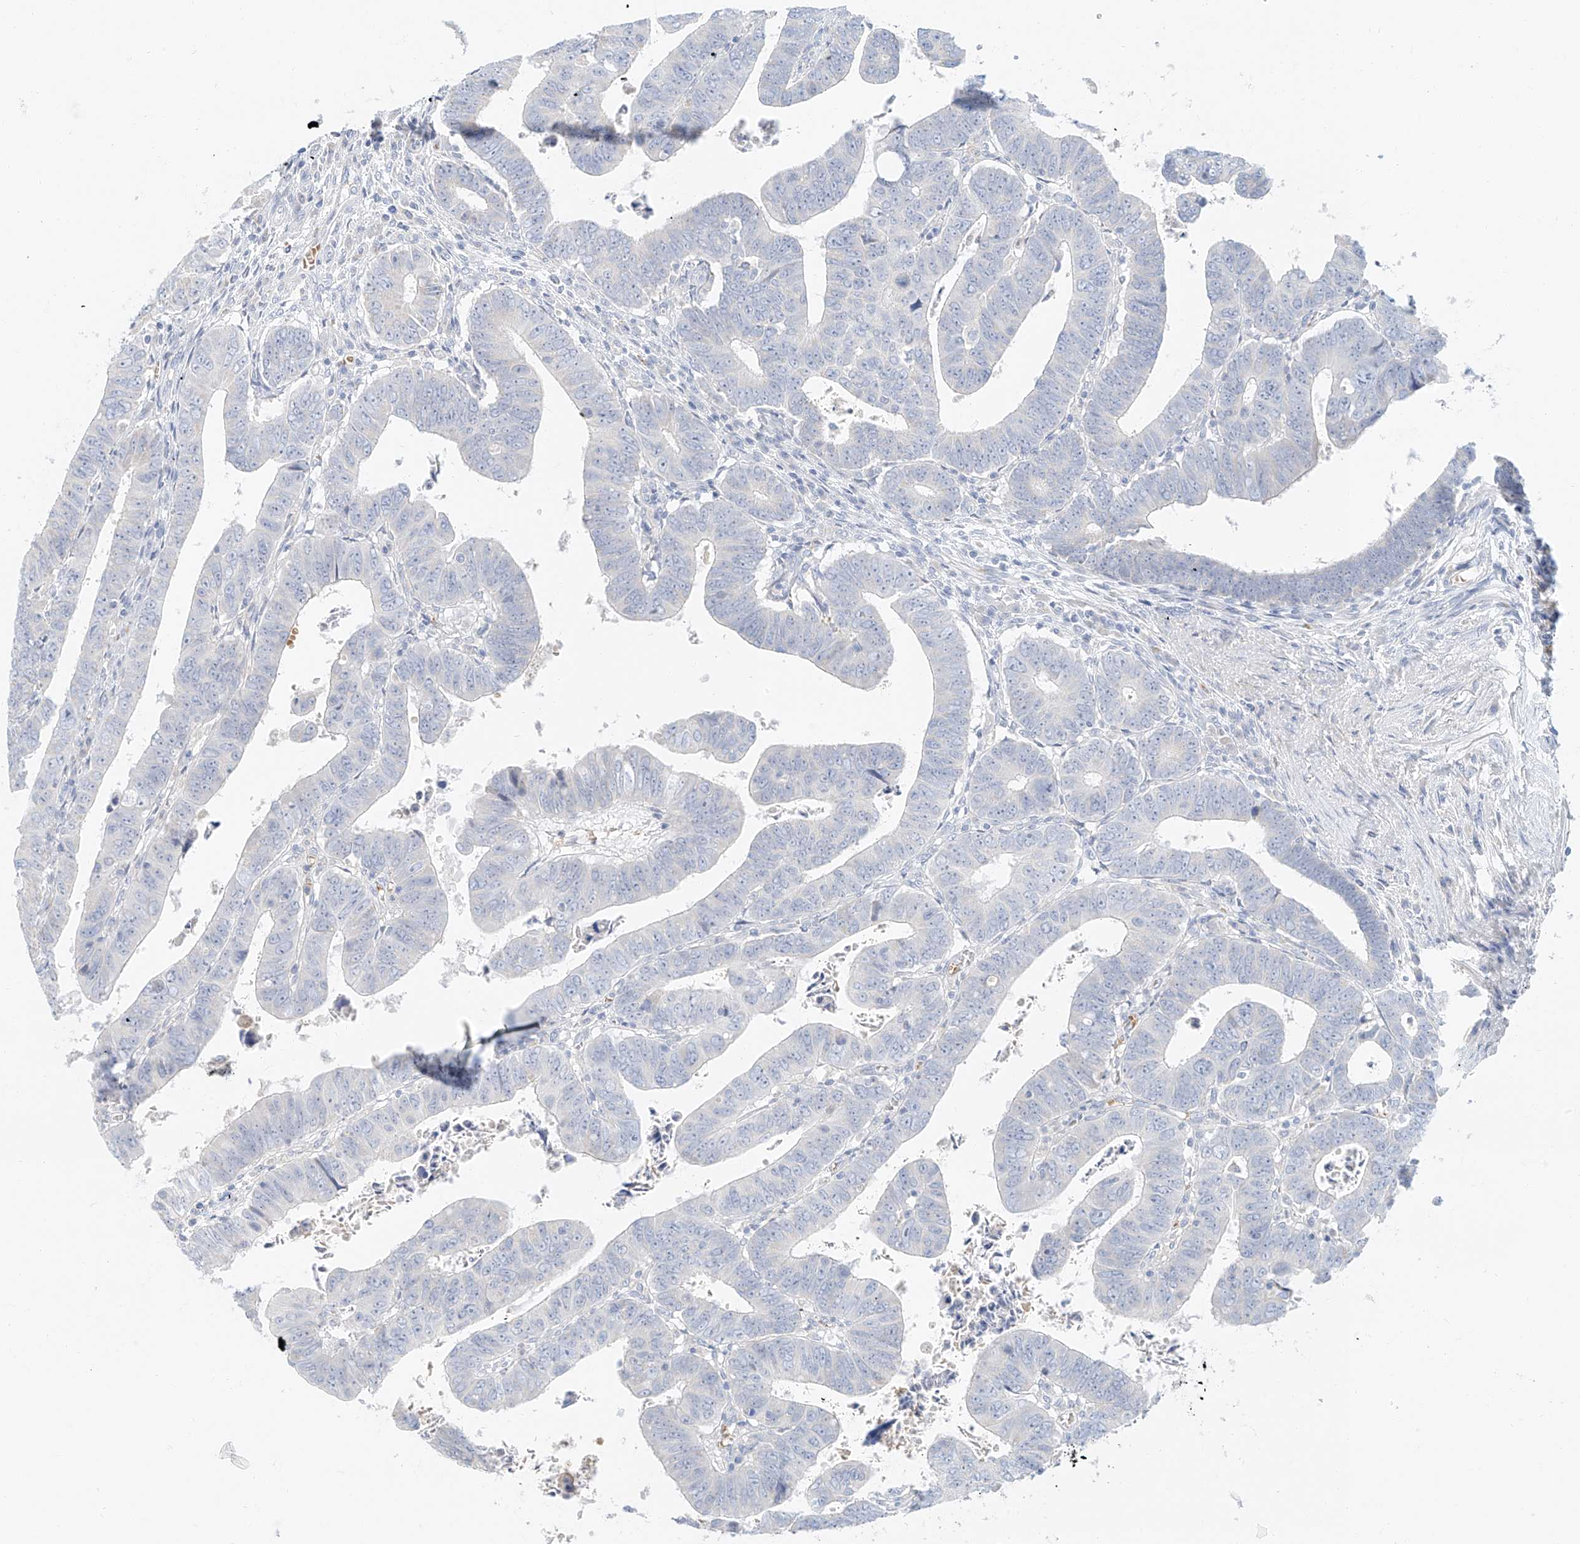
{"staining": {"intensity": "negative", "quantity": "none", "location": "none"}, "tissue": "colorectal cancer", "cell_type": "Tumor cells", "image_type": "cancer", "snomed": [{"axis": "morphology", "description": "Normal tissue, NOS"}, {"axis": "morphology", "description": "Adenocarcinoma, NOS"}, {"axis": "topography", "description": "Rectum"}], "caption": "Colorectal adenocarcinoma stained for a protein using immunohistochemistry exhibits no expression tumor cells.", "gene": "PGC", "patient": {"sex": "female", "age": 65}}